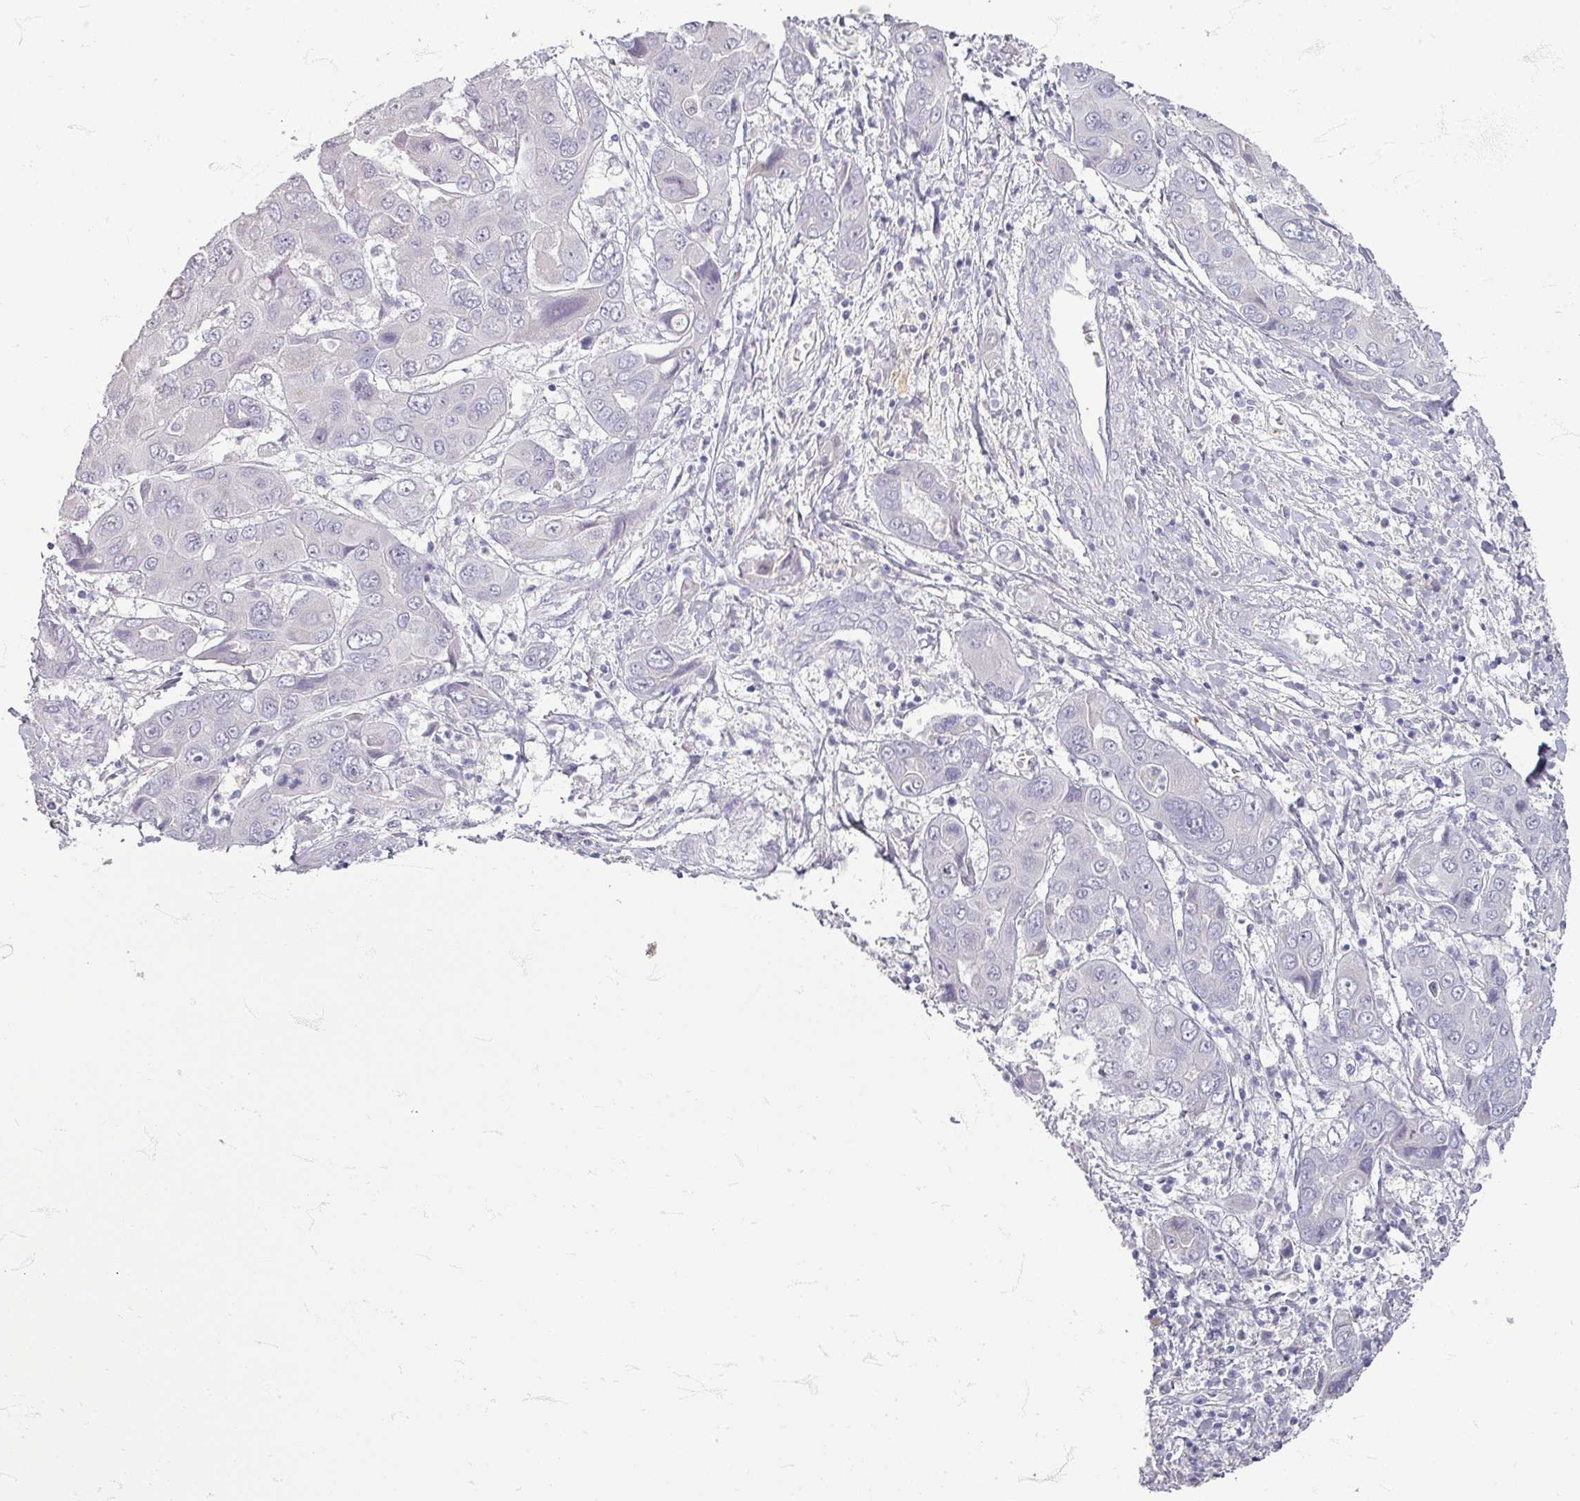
{"staining": {"intensity": "negative", "quantity": "none", "location": "none"}, "tissue": "liver cancer", "cell_type": "Tumor cells", "image_type": "cancer", "snomed": [{"axis": "morphology", "description": "Cholangiocarcinoma"}, {"axis": "topography", "description": "Liver"}], "caption": "Protein analysis of liver cholangiocarcinoma shows no significant staining in tumor cells.", "gene": "ZNF878", "patient": {"sex": "male", "age": 67}}